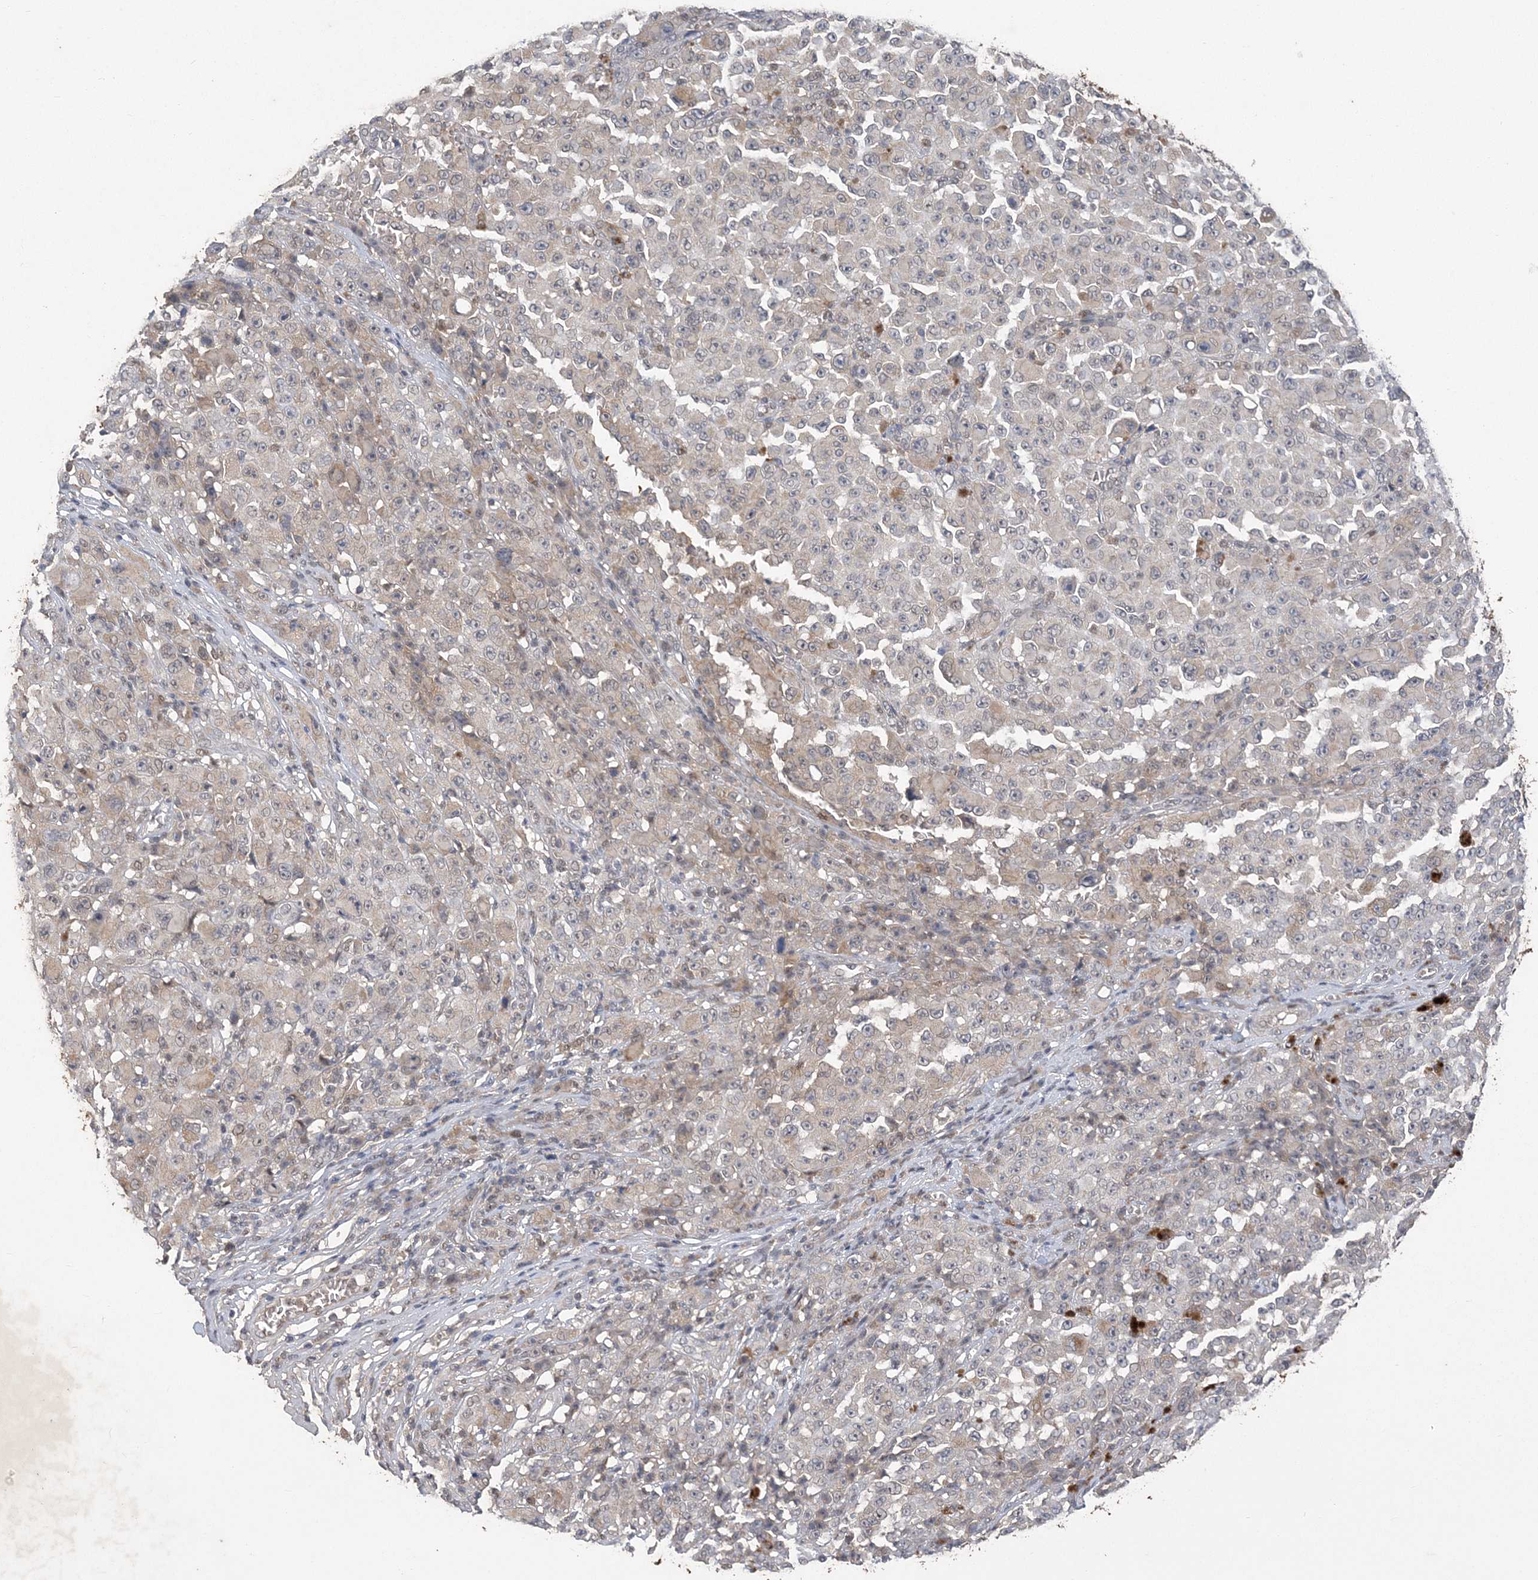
{"staining": {"intensity": "weak", "quantity": "<25%", "location": "nuclear"}, "tissue": "melanoma", "cell_type": "Tumor cells", "image_type": "cancer", "snomed": [{"axis": "morphology", "description": "Malignant melanoma, NOS"}, {"axis": "topography", "description": "Skin"}], "caption": "A photomicrograph of human melanoma is negative for staining in tumor cells.", "gene": "ZBTB7A", "patient": {"sex": "female", "age": 82}}